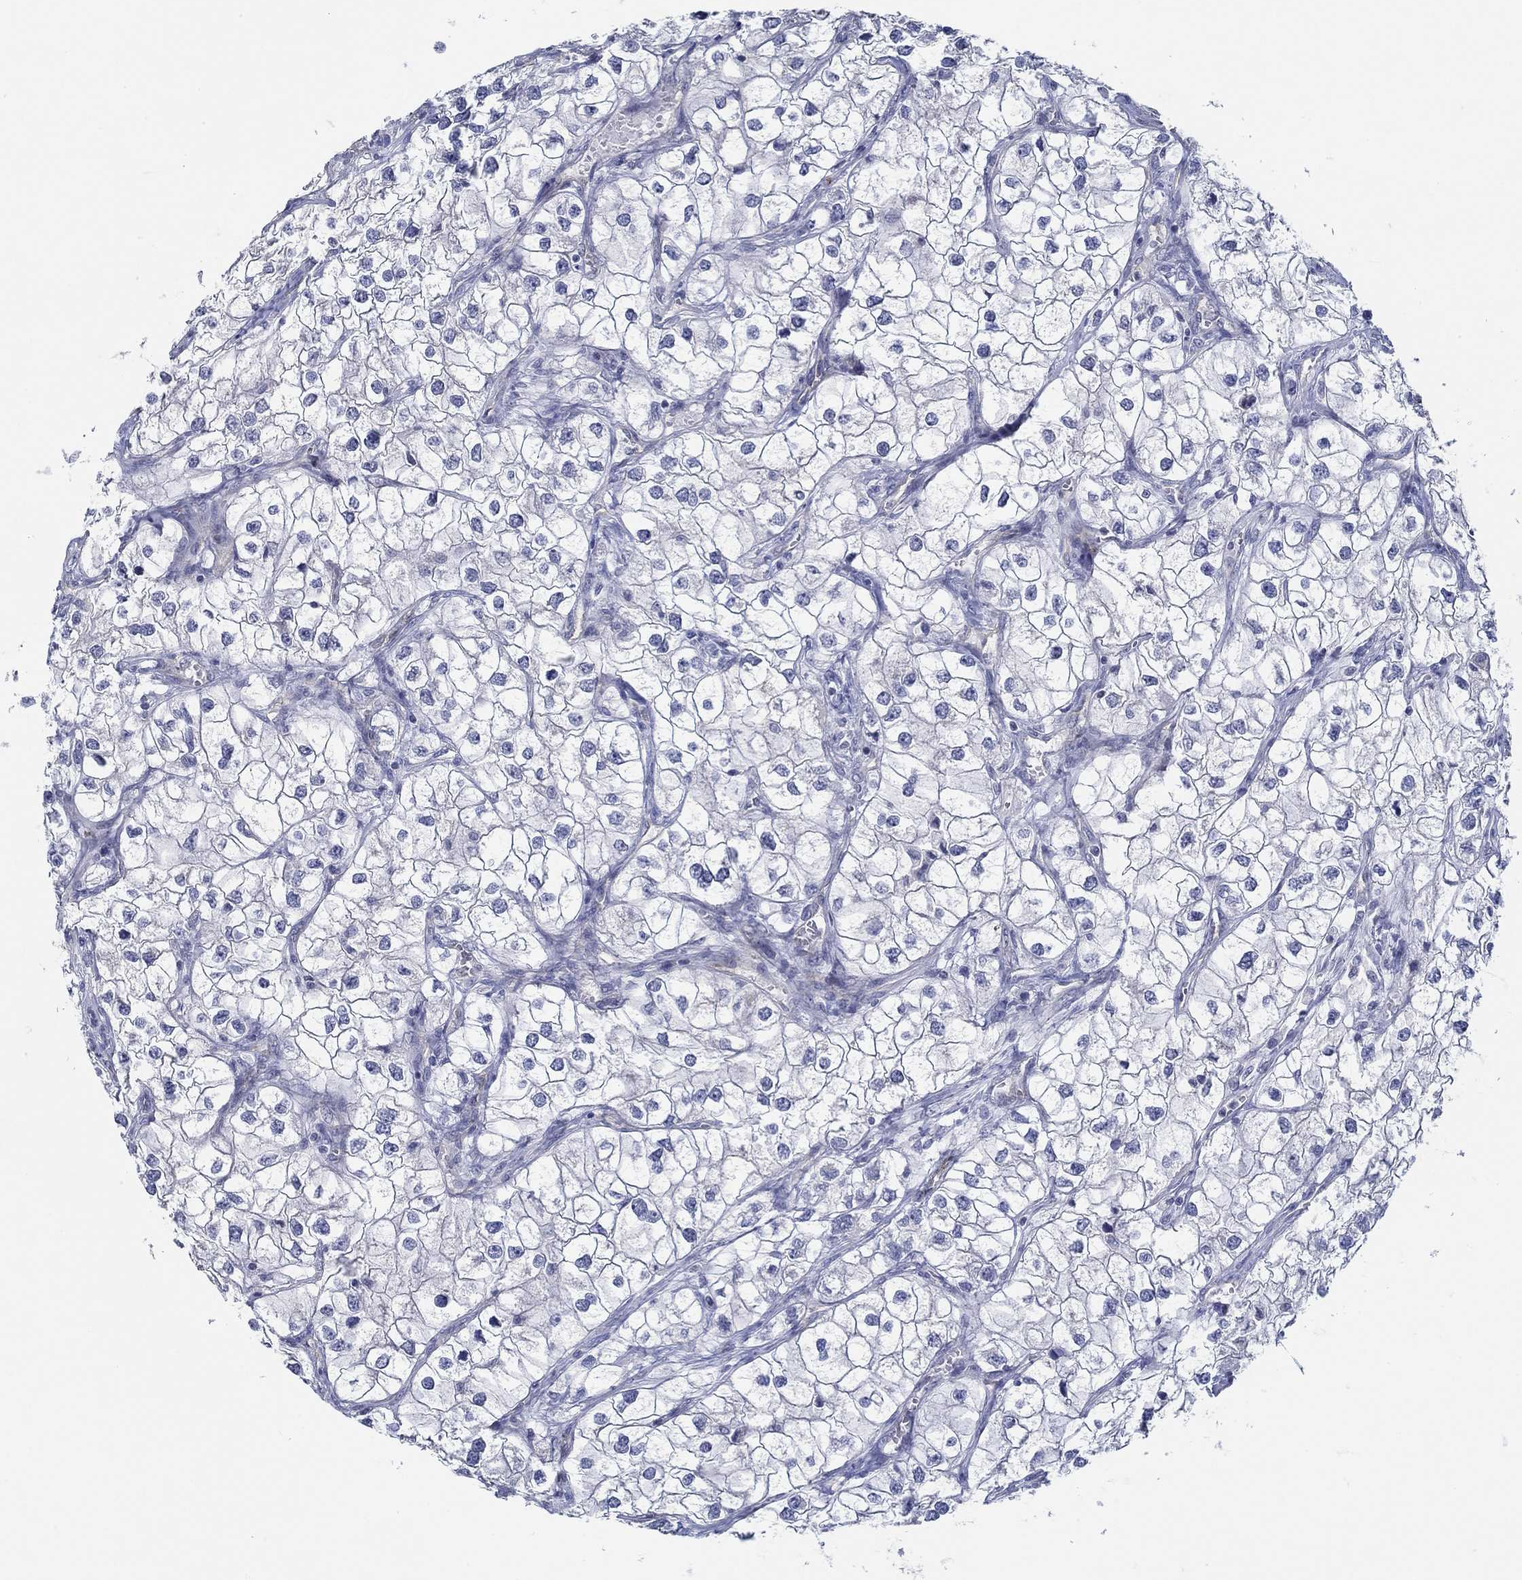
{"staining": {"intensity": "negative", "quantity": "none", "location": "none"}, "tissue": "renal cancer", "cell_type": "Tumor cells", "image_type": "cancer", "snomed": [{"axis": "morphology", "description": "Adenocarcinoma, NOS"}, {"axis": "topography", "description": "Kidney"}], "caption": "There is no significant staining in tumor cells of renal cancer (adenocarcinoma).", "gene": "GJA5", "patient": {"sex": "male", "age": 59}}